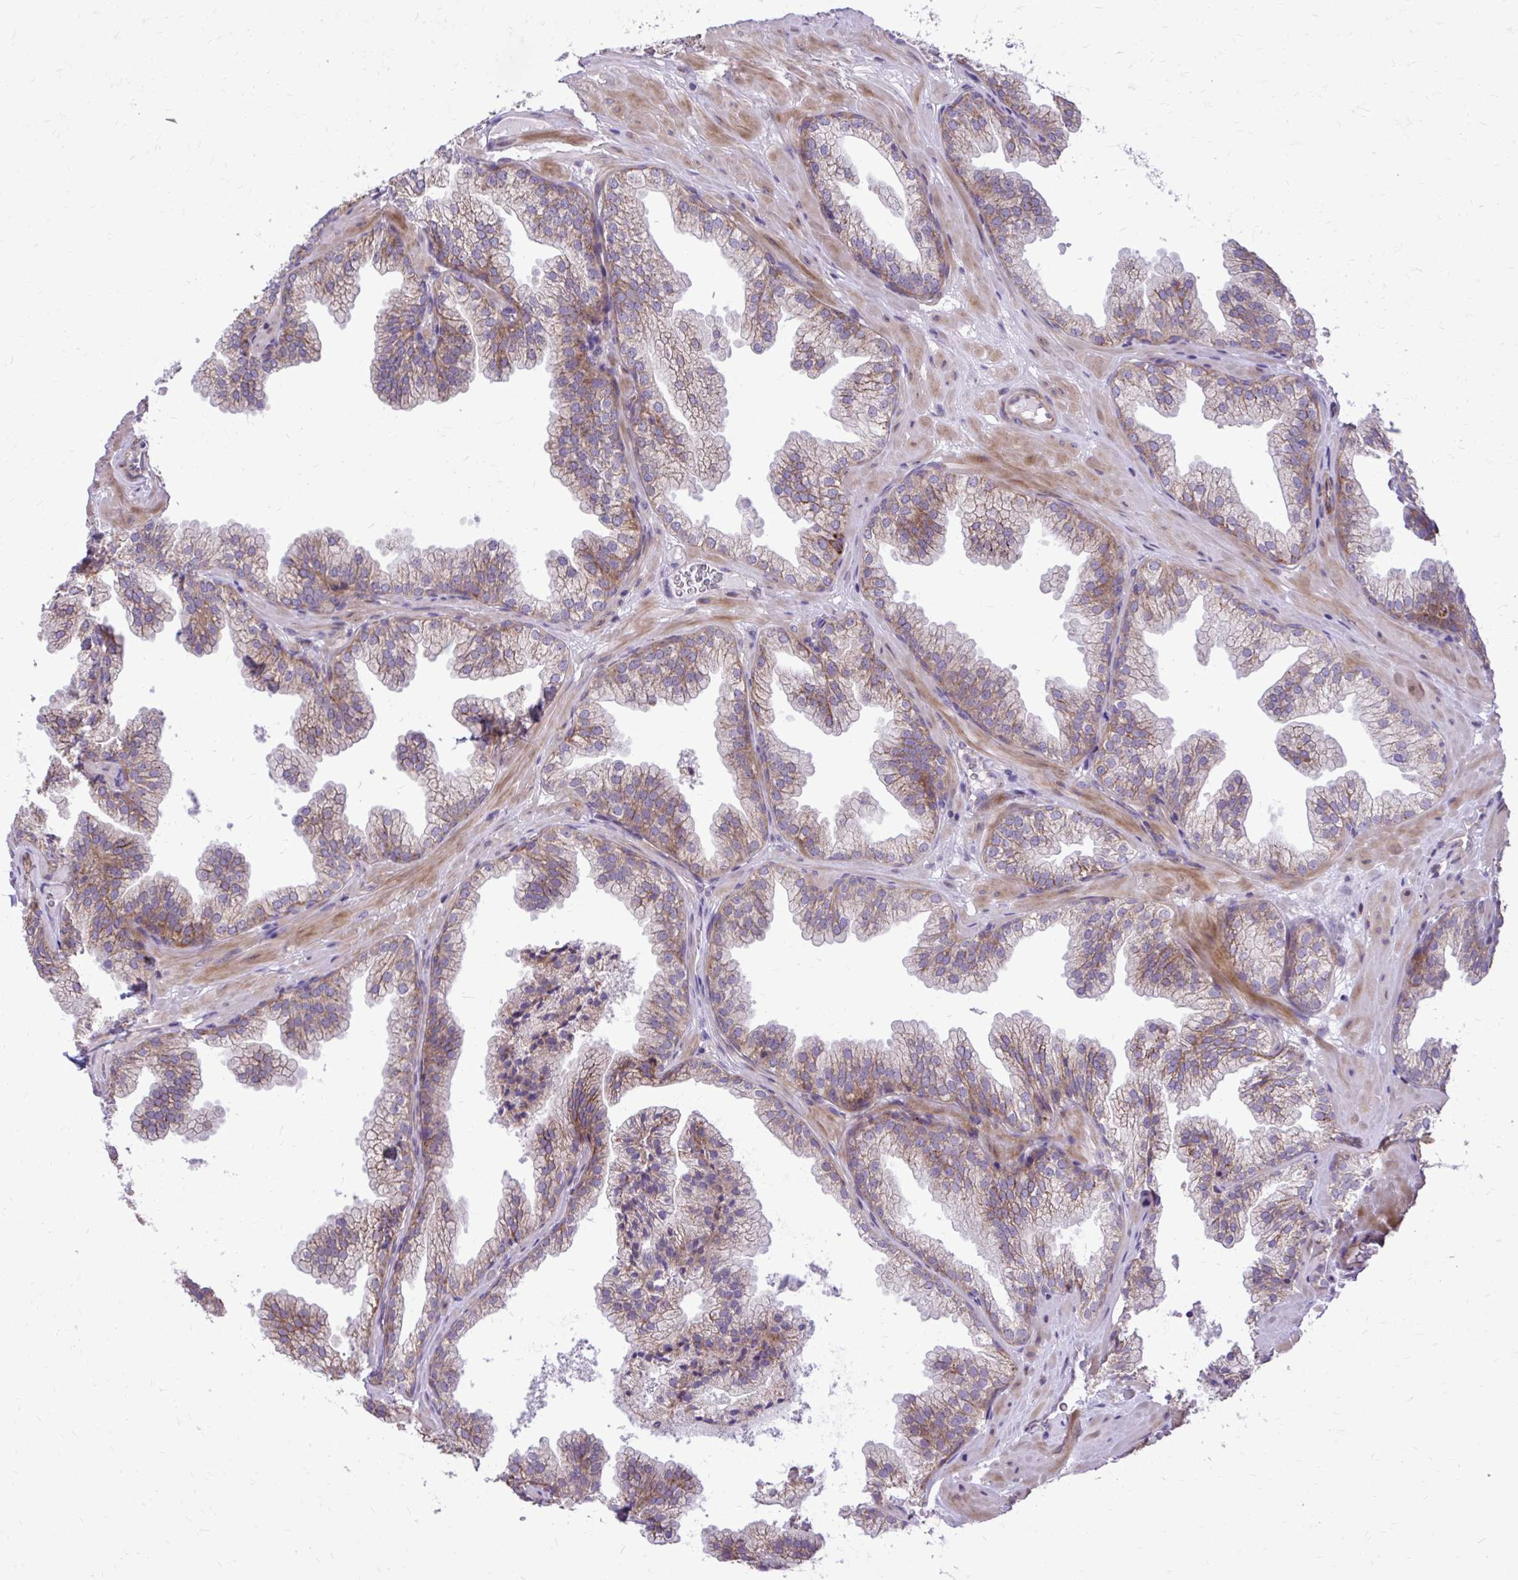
{"staining": {"intensity": "weak", "quantity": "25%-75%", "location": "cytoplasmic/membranous"}, "tissue": "prostate", "cell_type": "Glandular cells", "image_type": "normal", "snomed": [{"axis": "morphology", "description": "Normal tissue, NOS"}, {"axis": "topography", "description": "Prostate"}], "caption": "A photomicrograph of human prostate stained for a protein reveals weak cytoplasmic/membranous brown staining in glandular cells. The staining was performed using DAB (3,3'-diaminobenzidine), with brown indicating positive protein expression. Nuclei are stained blue with hematoxylin.", "gene": "ABCC3", "patient": {"sex": "male", "age": 37}}